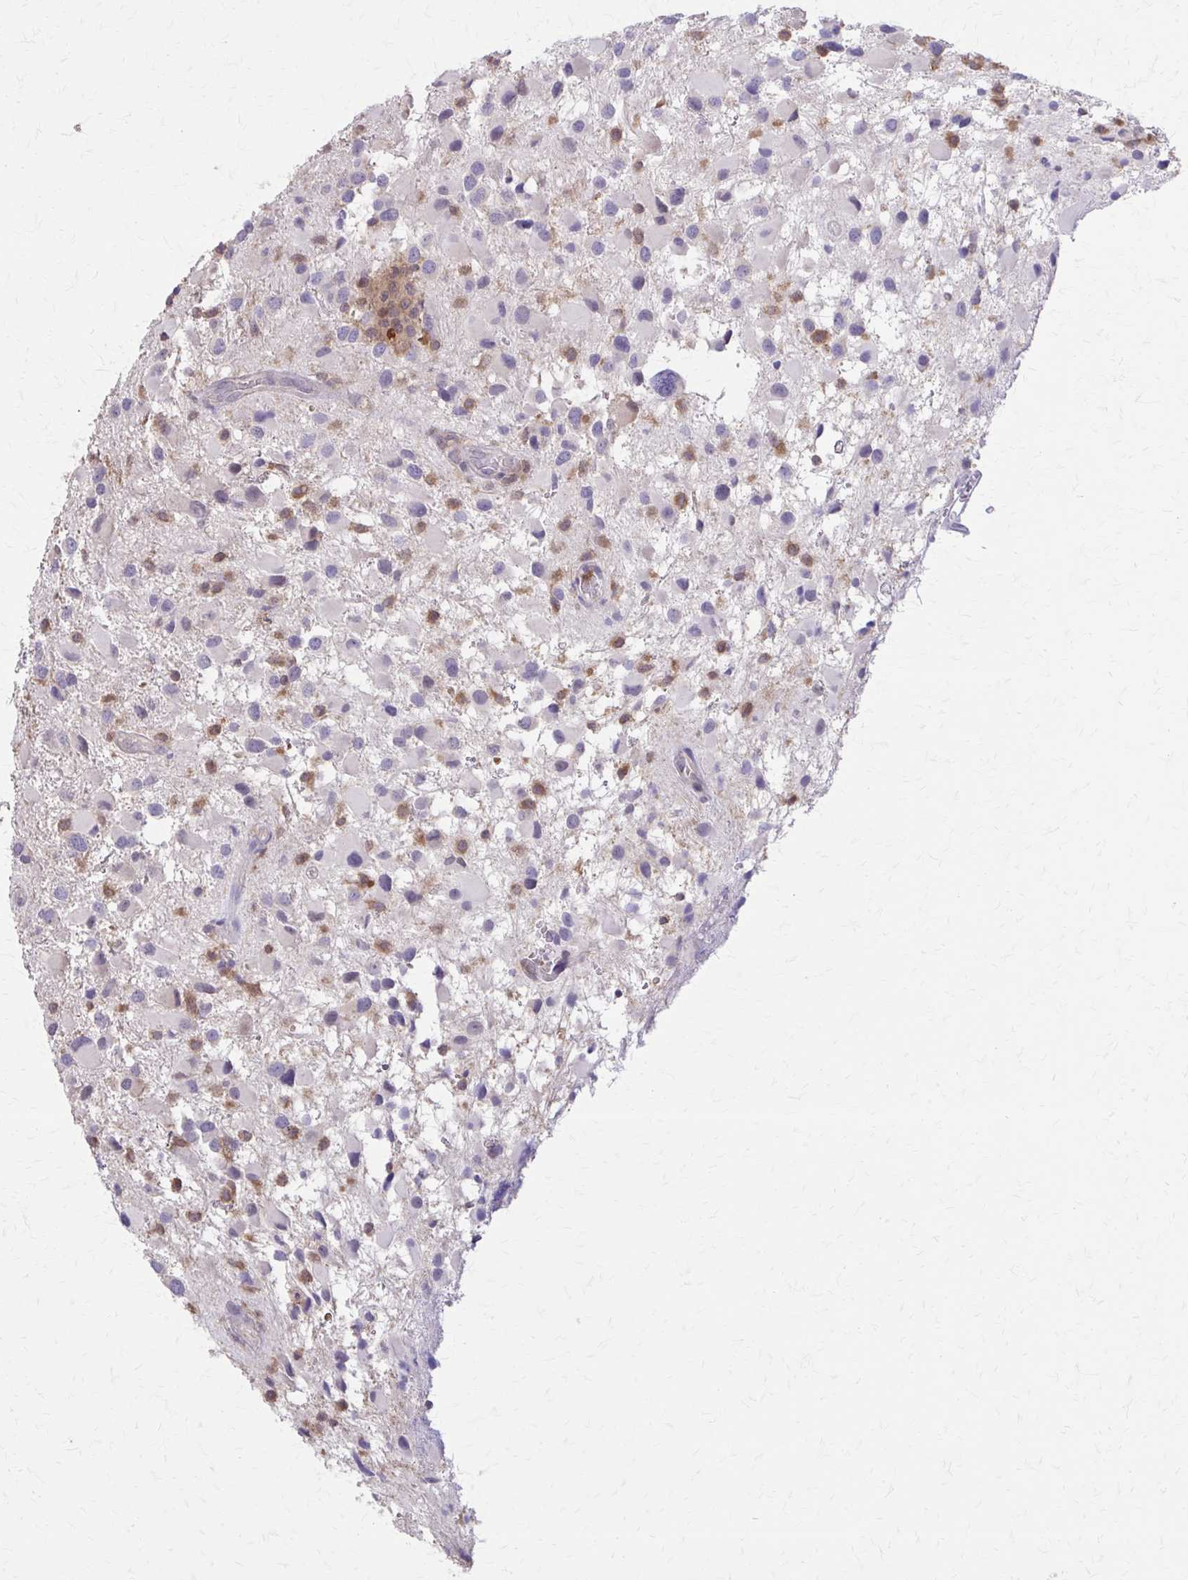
{"staining": {"intensity": "moderate", "quantity": "<25%", "location": "cytoplasmic/membranous"}, "tissue": "glioma", "cell_type": "Tumor cells", "image_type": "cancer", "snomed": [{"axis": "morphology", "description": "Glioma, malignant, High grade"}, {"axis": "topography", "description": "Brain"}], "caption": "Glioma stained for a protein (brown) demonstrates moderate cytoplasmic/membranous positive staining in about <25% of tumor cells.", "gene": "NRBF2", "patient": {"sex": "female", "age": 40}}